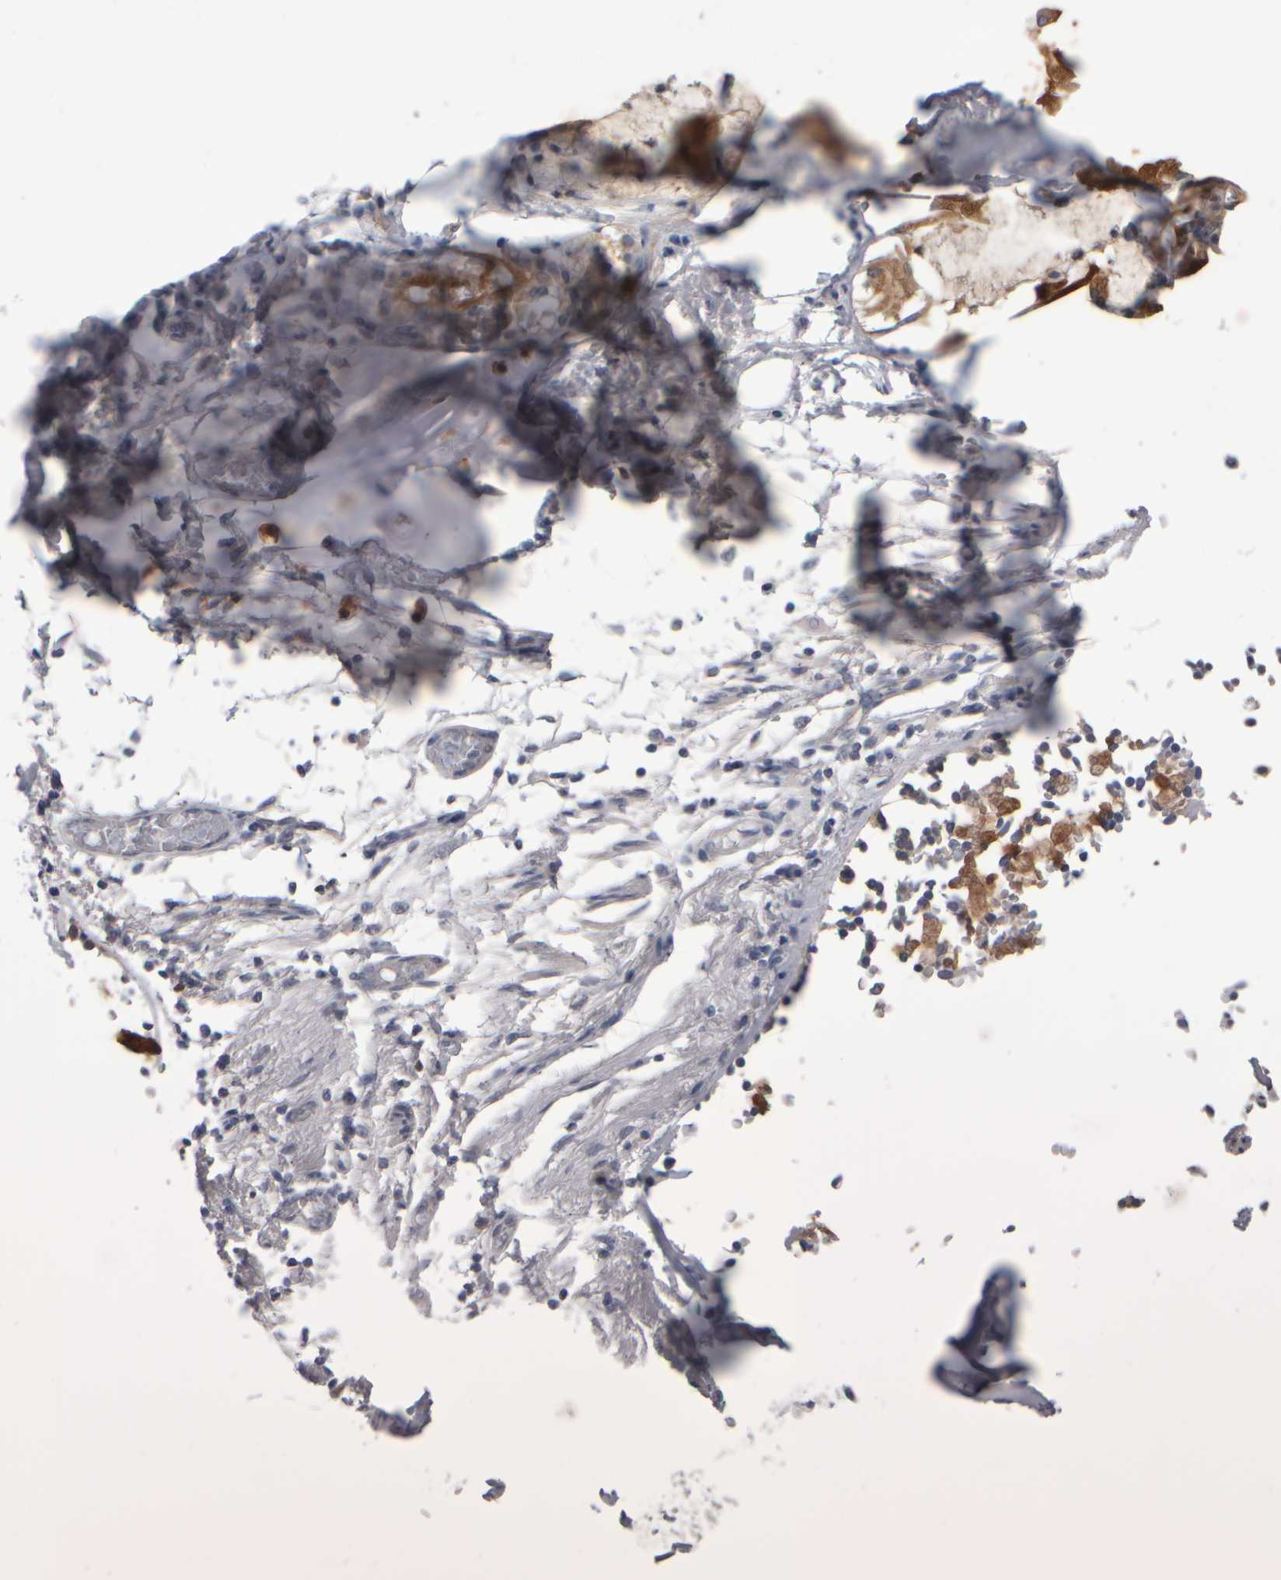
{"staining": {"intensity": "negative", "quantity": "none", "location": "none"}, "tissue": "adipose tissue", "cell_type": "Adipocytes", "image_type": "normal", "snomed": [{"axis": "morphology", "description": "Normal tissue, NOS"}, {"axis": "topography", "description": "Cartilage tissue"}, {"axis": "topography", "description": "Lung"}], "caption": "Immunohistochemistry histopathology image of unremarkable adipose tissue: adipose tissue stained with DAB exhibits no significant protein staining in adipocytes. (Brightfield microscopy of DAB immunohistochemistry (IHC) at high magnification).", "gene": "EPHX2", "patient": {"sex": "female", "age": 77}}